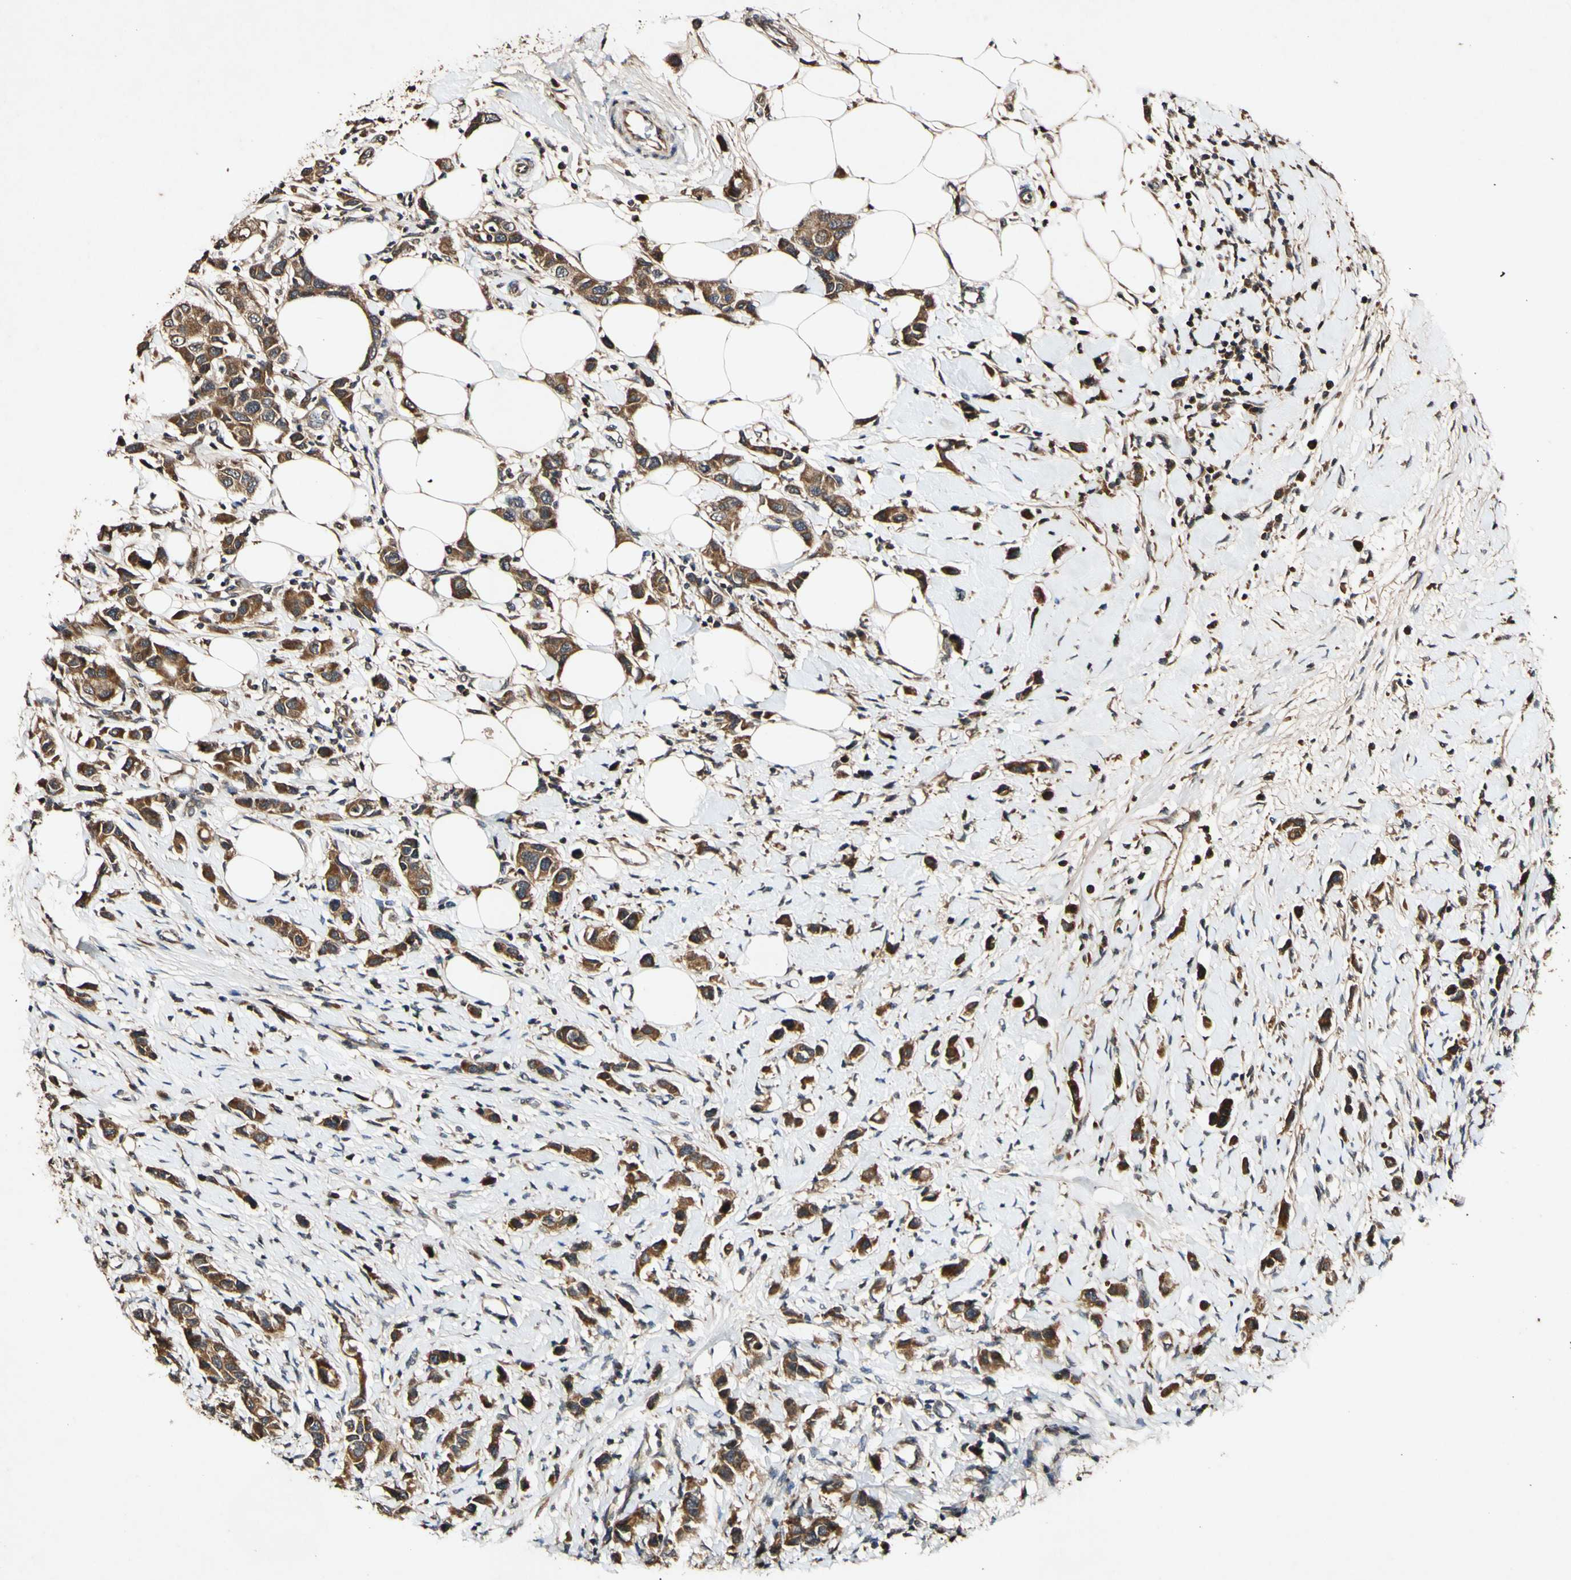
{"staining": {"intensity": "strong", "quantity": ">75%", "location": "cytoplasmic/membranous"}, "tissue": "breast cancer", "cell_type": "Tumor cells", "image_type": "cancer", "snomed": [{"axis": "morphology", "description": "Normal tissue, NOS"}, {"axis": "morphology", "description": "Duct carcinoma"}, {"axis": "topography", "description": "Breast"}], "caption": "Protein staining of invasive ductal carcinoma (breast) tissue demonstrates strong cytoplasmic/membranous staining in about >75% of tumor cells.", "gene": "PLAT", "patient": {"sex": "female", "age": 50}}